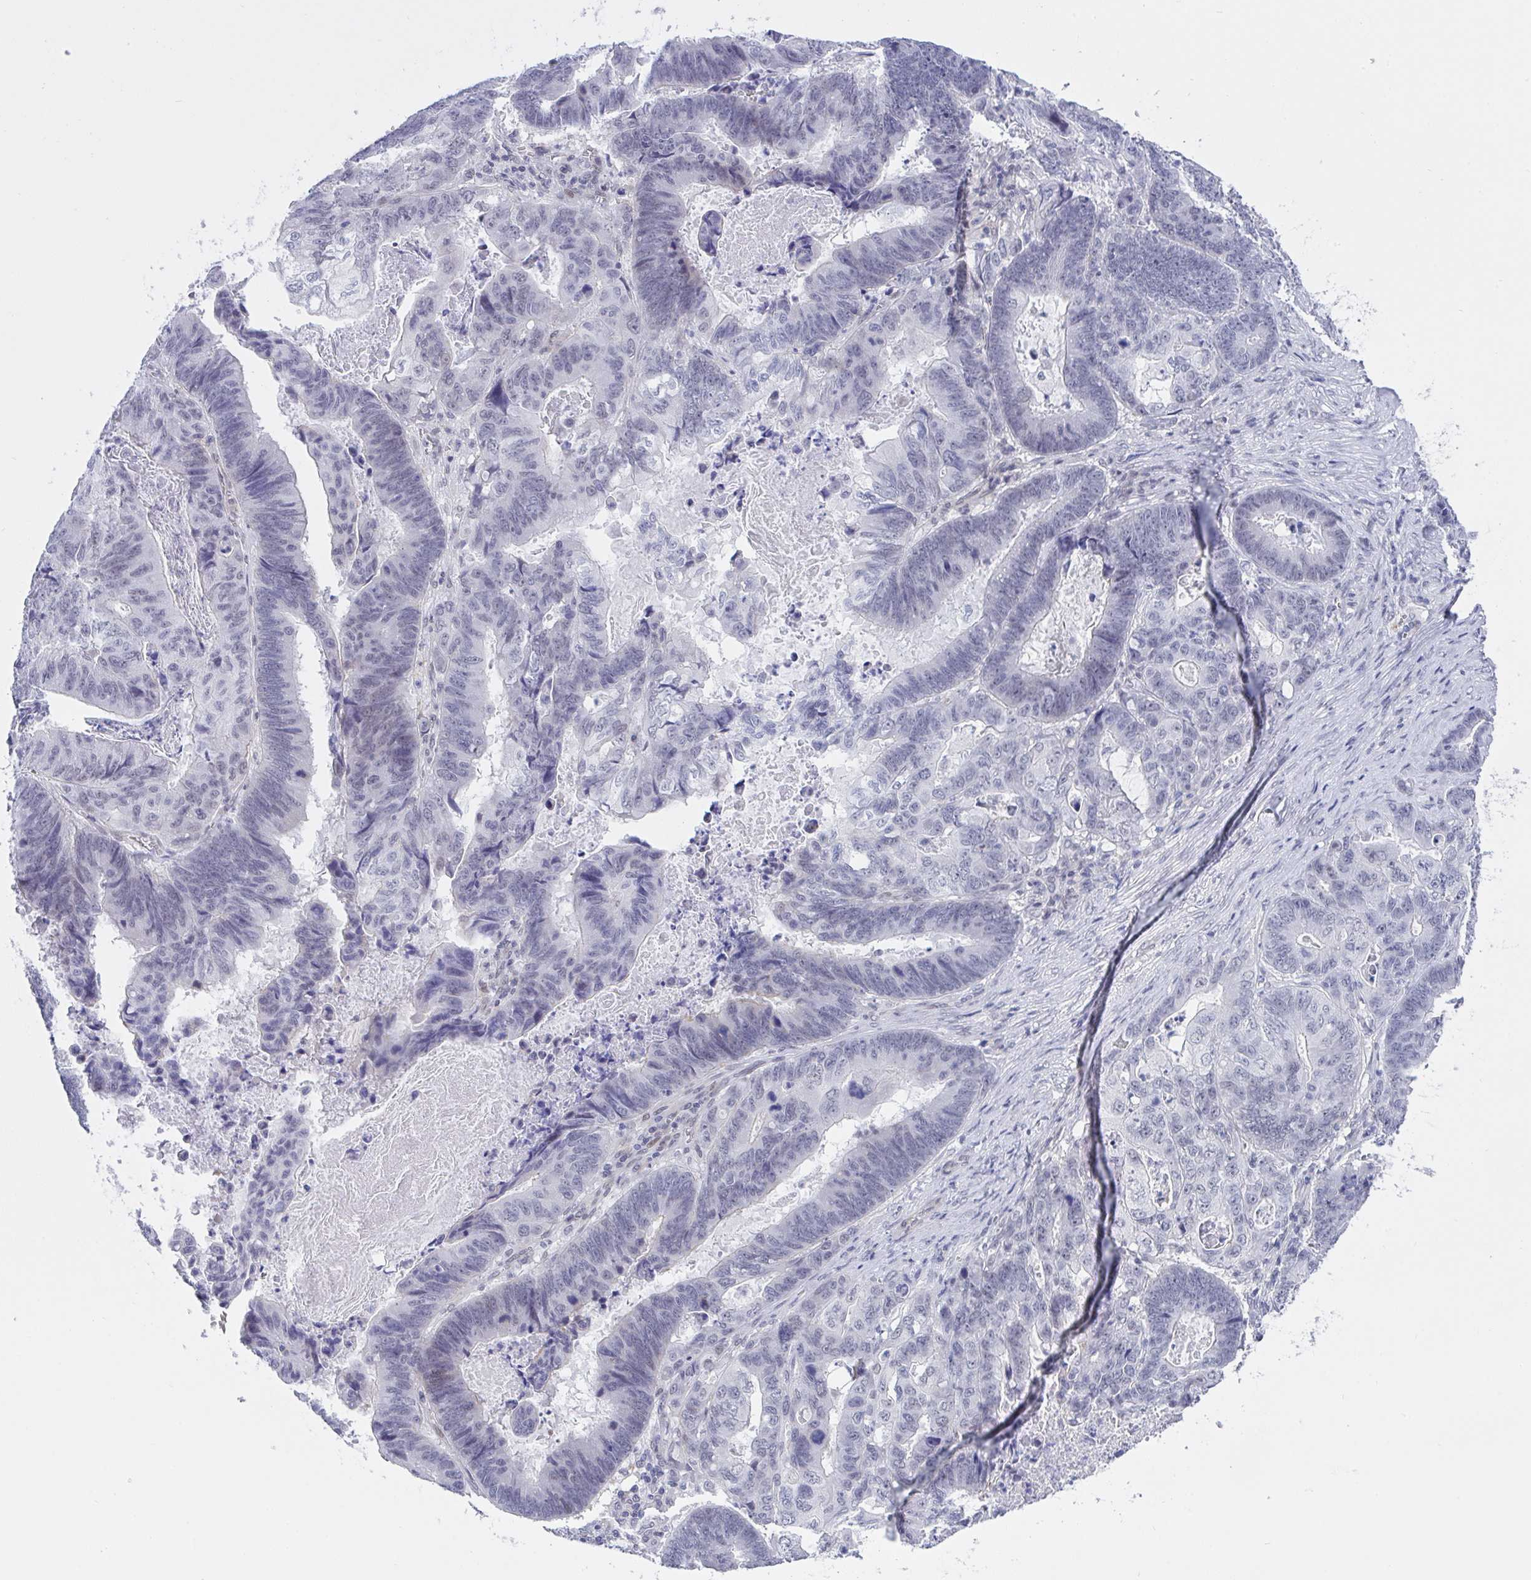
{"staining": {"intensity": "negative", "quantity": "none", "location": "none"}, "tissue": "lung cancer", "cell_type": "Tumor cells", "image_type": "cancer", "snomed": [{"axis": "morphology", "description": "Aneuploidy"}, {"axis": "morphology", "description": "Adenocarcinoma, NOS"}, {"axis": "morphology", "description": "Adenocarcinoma primary or metastatic"}, {"axis": "topography", "description": "Lung"}], "caption": "Photomicrograph shows no protein expression in tumor cells of lung cancer tissue. (Brightfield microscopy of DAB immunohistochemistry (IHC) at high magnification).", "gene": "FBXL22", "patient": {"sex": "female", "age": 75}}